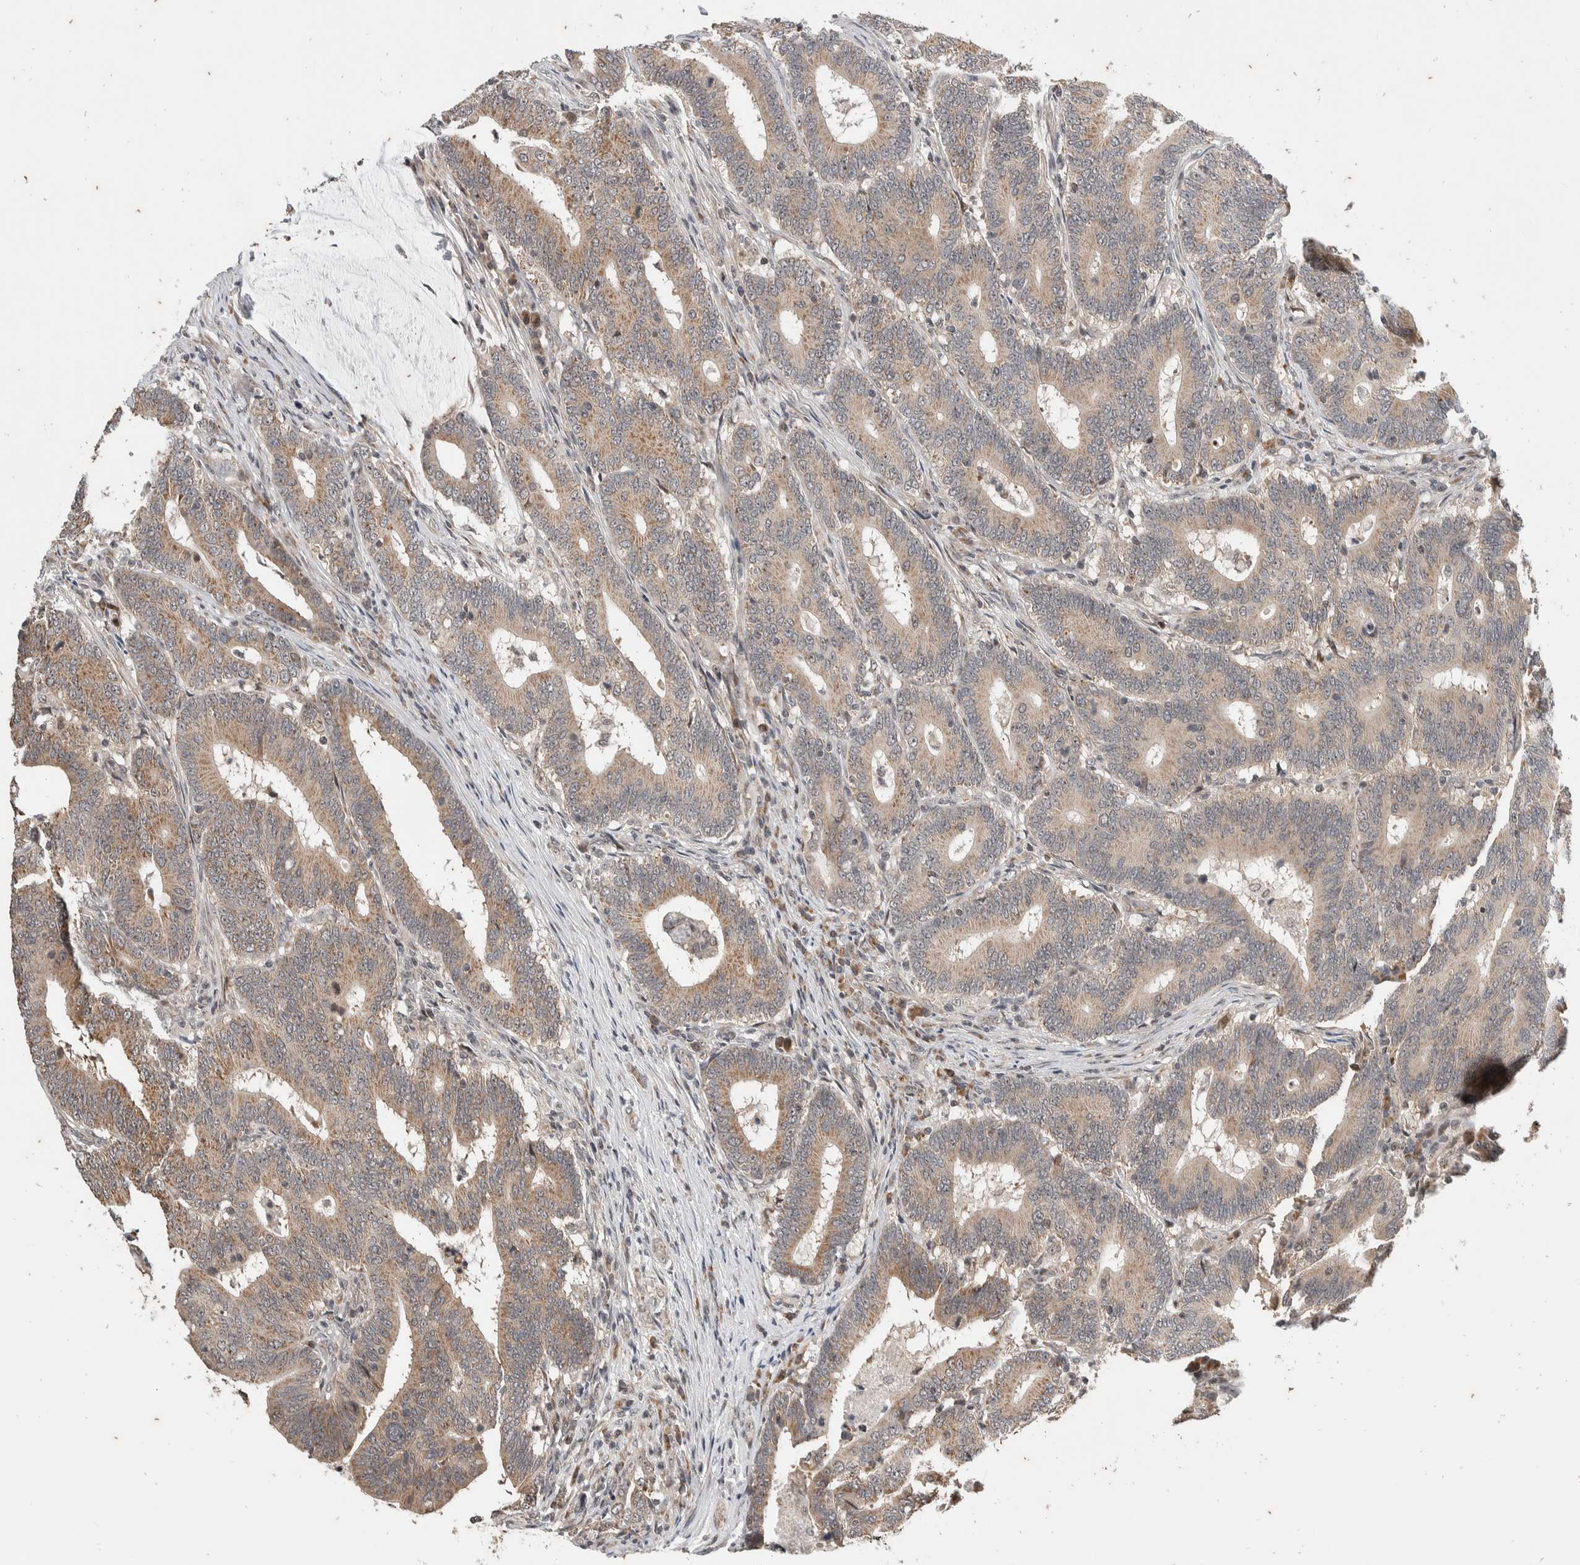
{"staining": {"intensity": "weak", "quantity": ">75%", "location": "cytoplasmic/membranous"}, "tissue": "colorectal cancer", "cell_type": "Tumor cells", "image_type": "cancer", "snomed": [{"axis": "morphology", "description": "Adenocarcinoma, NOS"}, {"axis": "topography", "description": "Colon"}], "caption": "High-magnification brightfield microscopy of colorectal cancer (adenocarcinoma) stained with DAB (3,3'-diaminobenzidine) (brown) and counterstained with hematoxylin (blue). tumor cells exhibit weak cytoplasmic/membranous positivity is appreciated in about>75% of cells.", "gene": "ATXN7L1", "patient": {"sex": "female", "age": 66}}